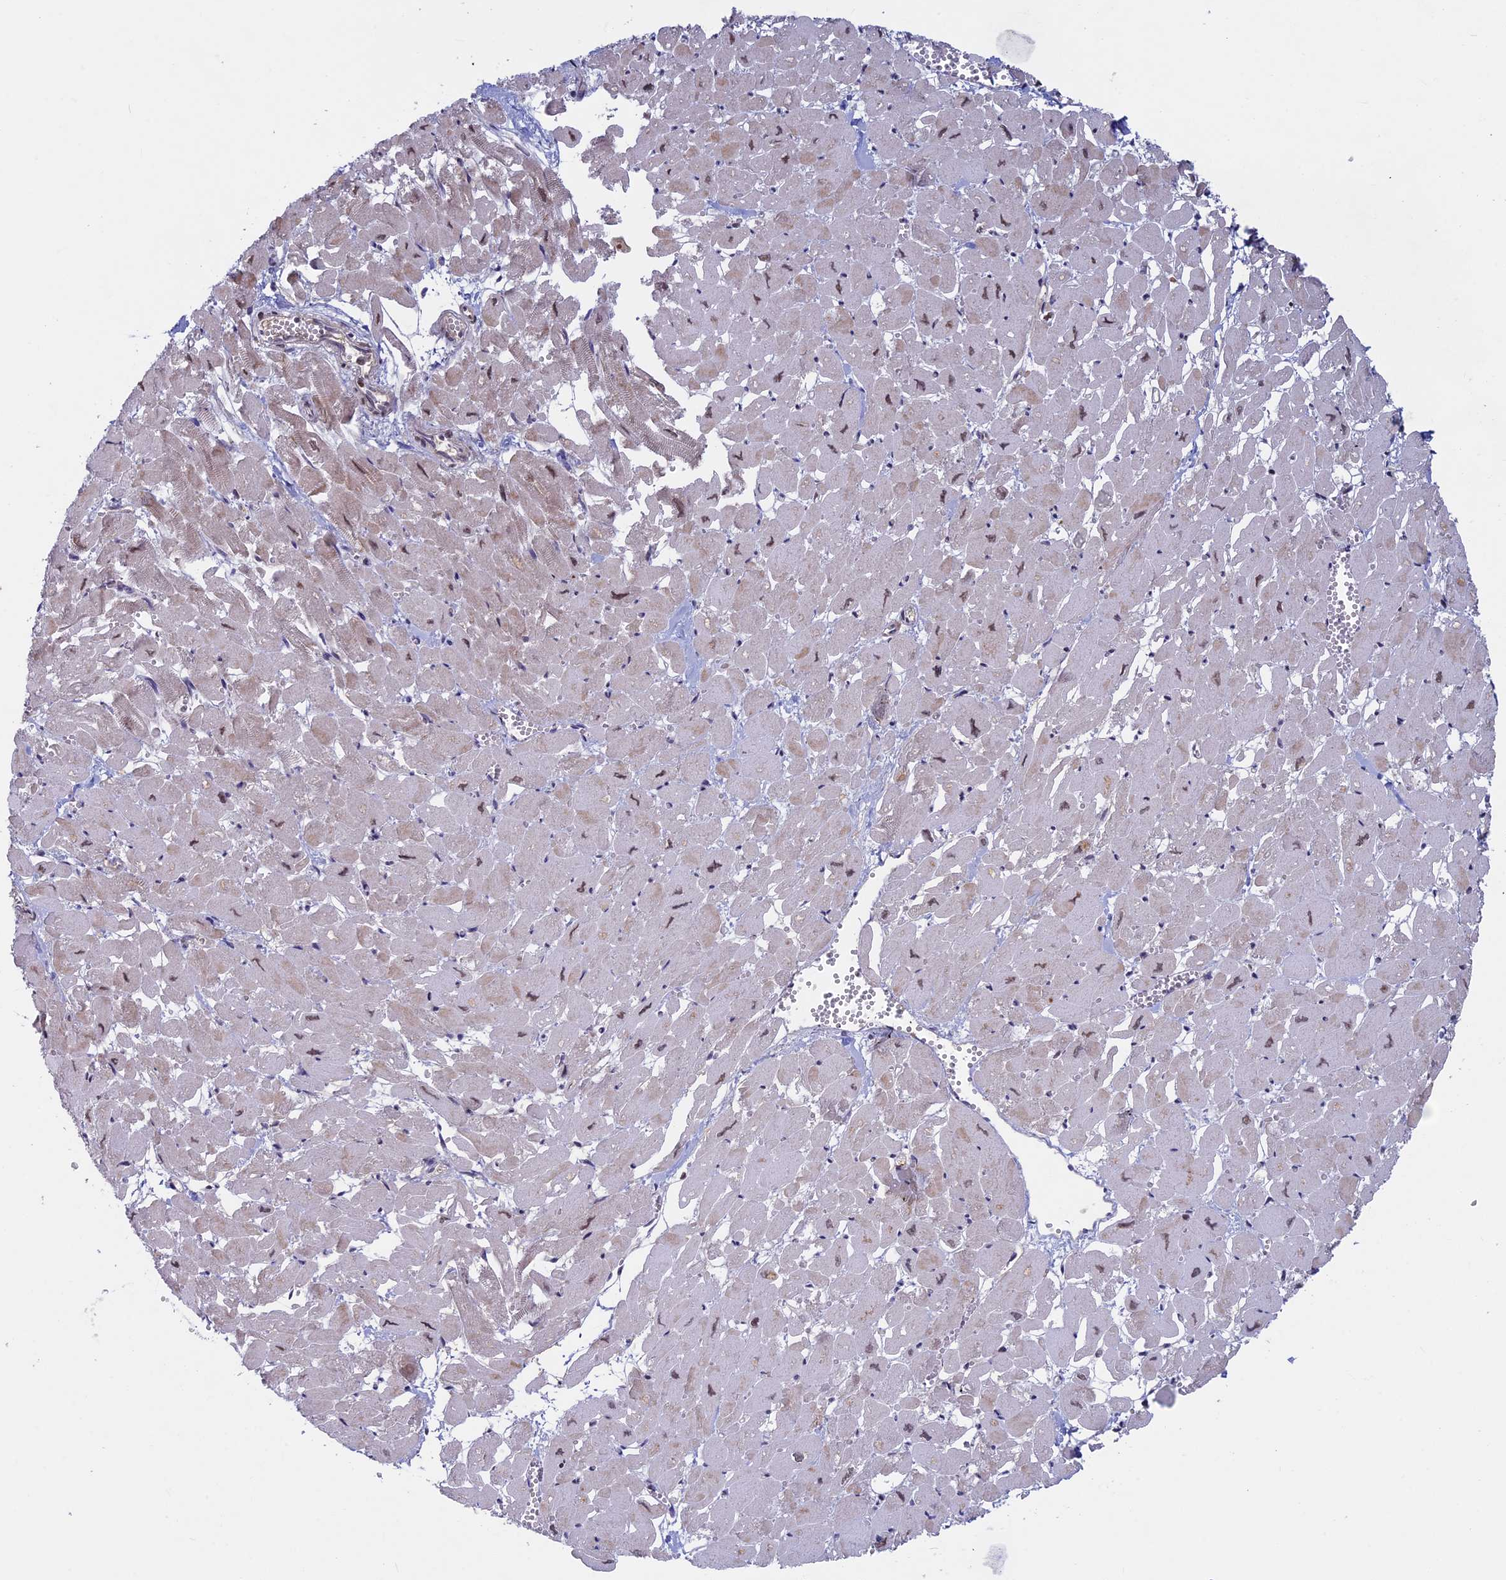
{"staining": {"intensity": "moderate", "quantity": "25%-75%", "location": "nuclear"}, "tissue": "heart muscle", "cell_type": "Cardiomyocytes", "image_type": "normal", "snomed": [{"axis": "morphology", "description": "Normal tissue, NOS"}, {"axis": "topography", "description": "Heart"}], "caption": "Immunohistochemical staining of benign heart muscle displays medium levels of moderate nuclear expression in approximately 25%-75% of cardiomyocytes.", "gene": "SPIRE1", "patient": {"sex": "male", "age": 54}}